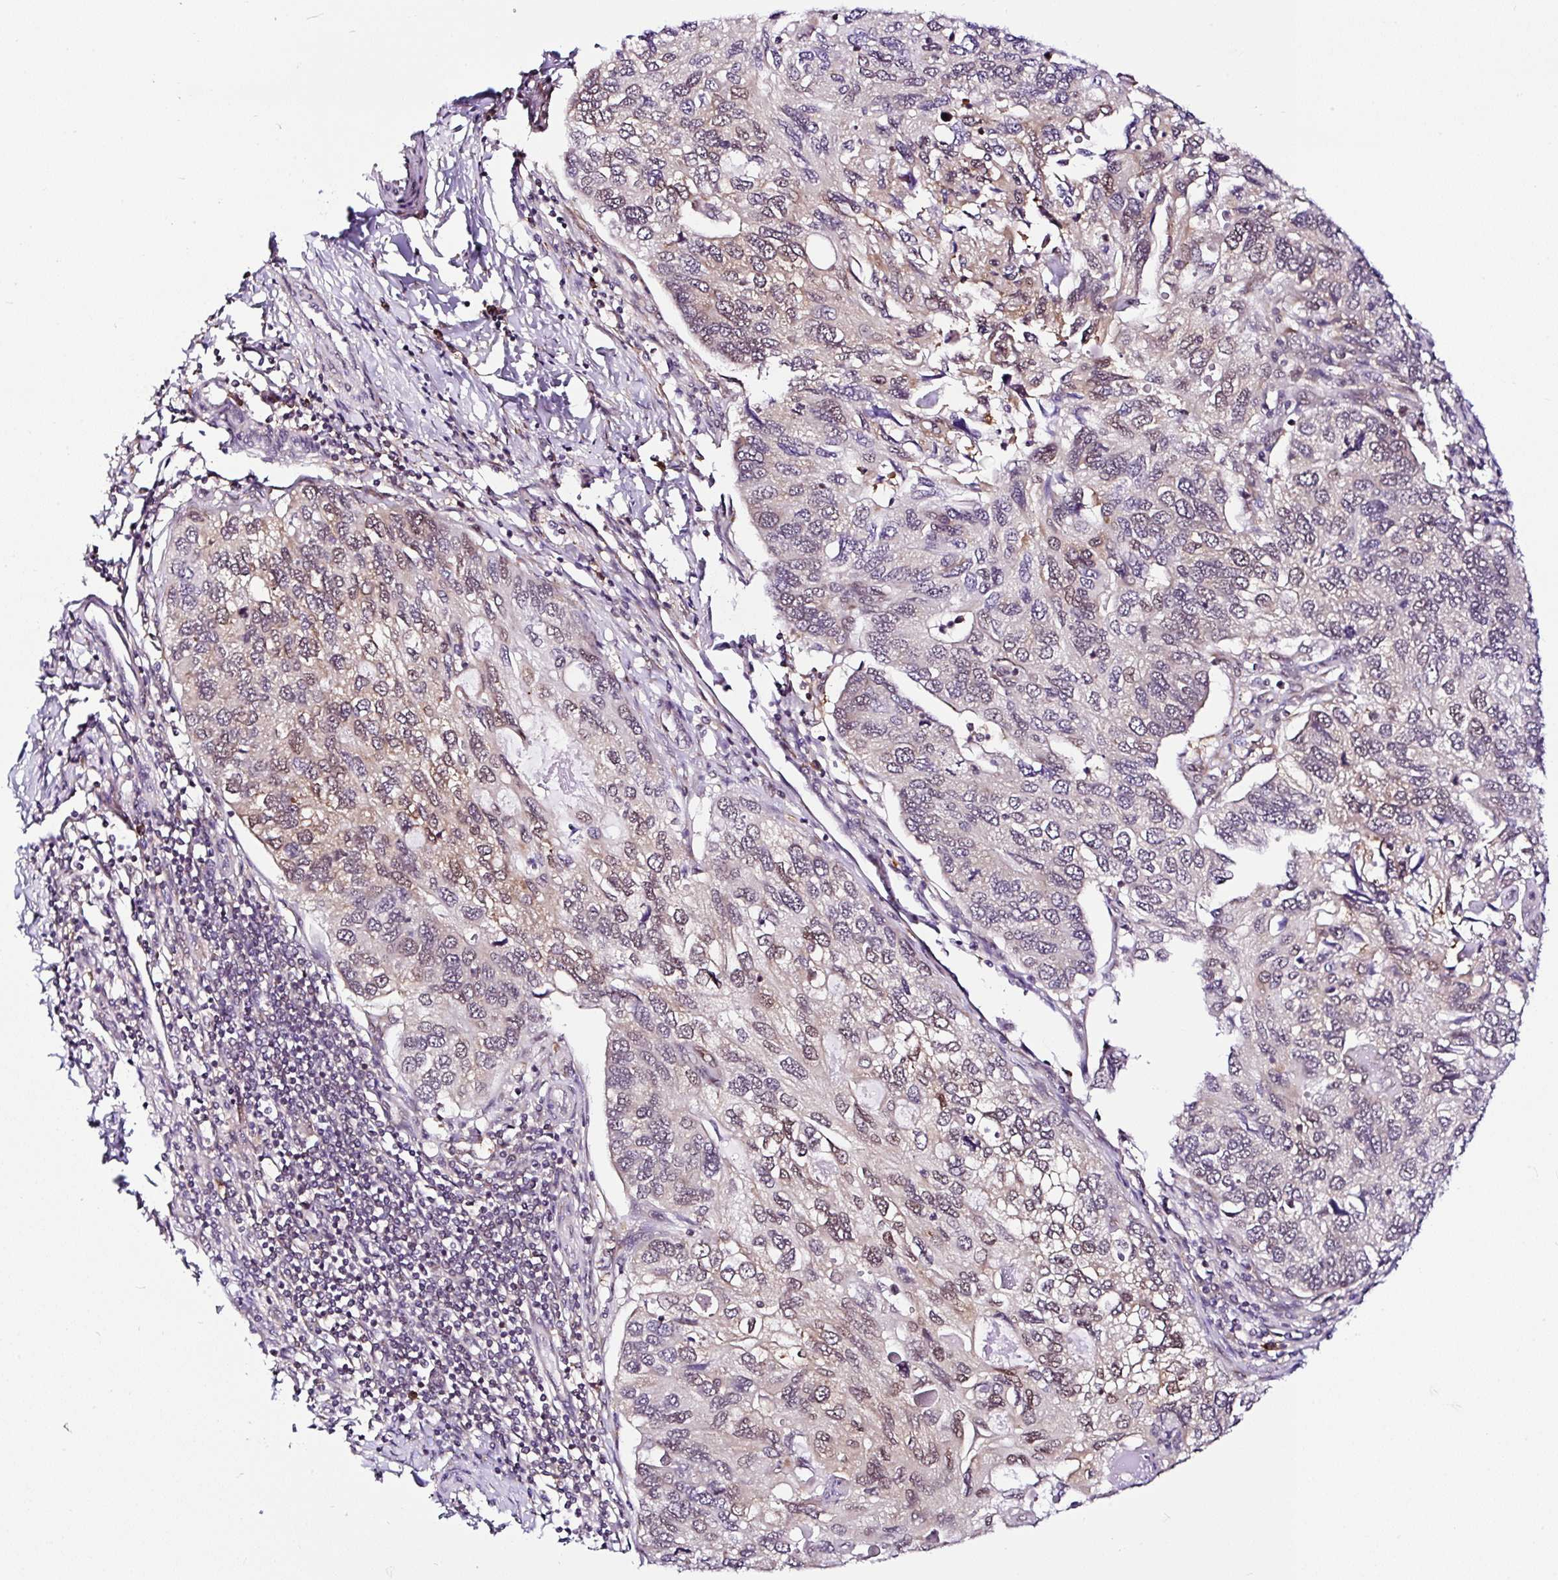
{"staining": {"intensity": "weak", "quantity": "25%-75%", "location": "cytoplasmic/membranous,nuclear"}, "tissue": "endometrial cancer", "cell_type": "Tumor cells", "image_type": "cancer", "snomed": [{"axis": "morphology", "description": "Carcinoma, NOS"}, {"axis": "topography", "description": "Uterus"}], "caption": "Endometrial cancer (carcinoma) was stained to show a protein in brown. There is low levels of weak cytoplasmic/membranous and nuclear expression in about 25%-75% of tumor cells.", "gene": "PIN4", "patient": {"sex": "female", "age": 76}}